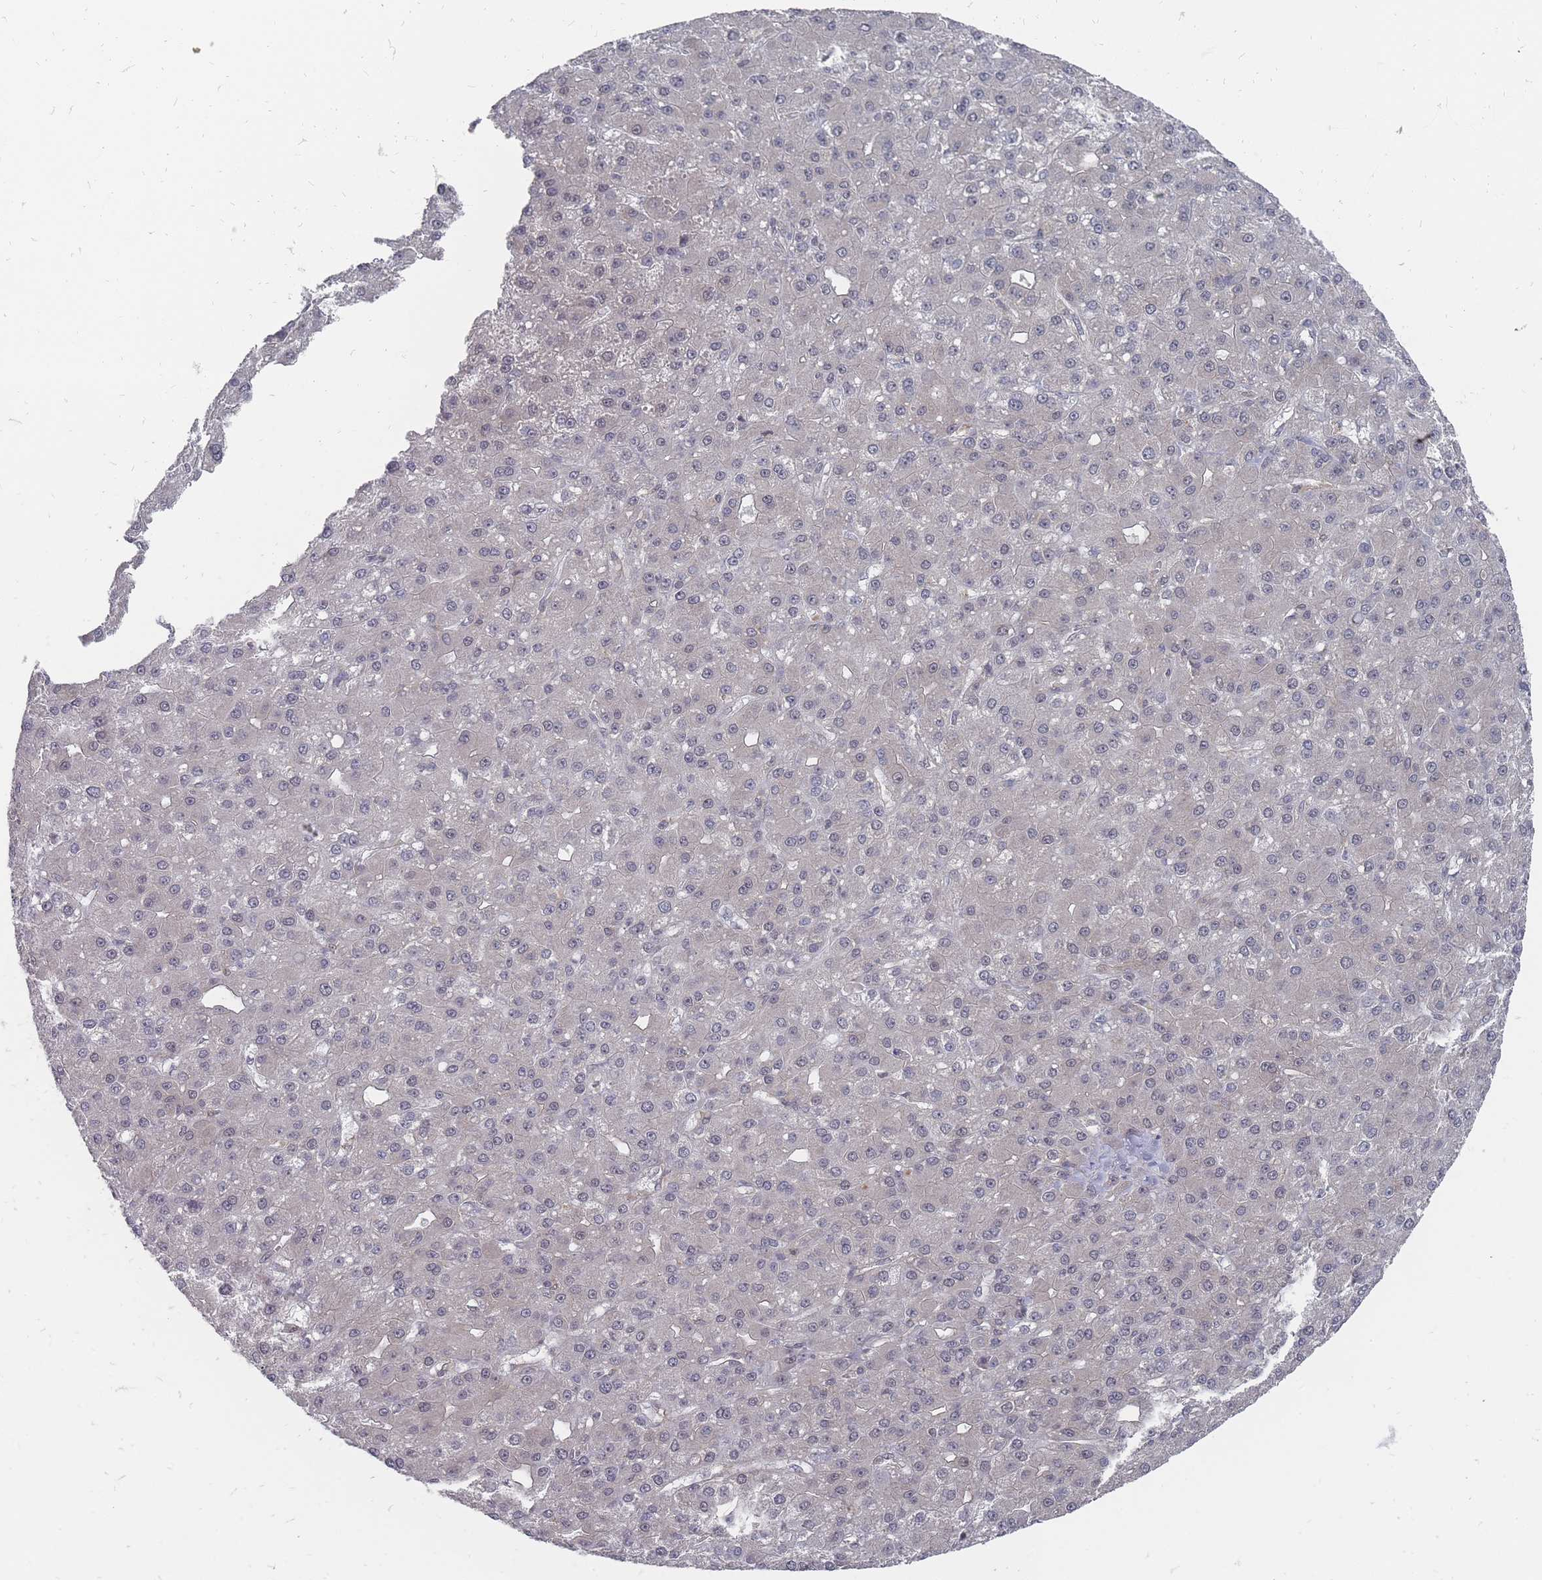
{"staining": {"intensity": "negative", "quantity": "none", "location": "none"}, "tissue": "liver cancer", "cell_type": "Tumor cells", "image_type": "cancer", "snomed": [{"axis": "morphology", "description": "Carcinoma, Hepatocellular, NOS"}, {"axis": "topography", "description": "Liver"}], "caption": "High power microscopy image of an IHC micrograph of hepatocellular carcinoma (liver), revealing no significant staining in tumor cells.", "gene": "NKD1", "patient": {"sex": "male", "age": 67}}